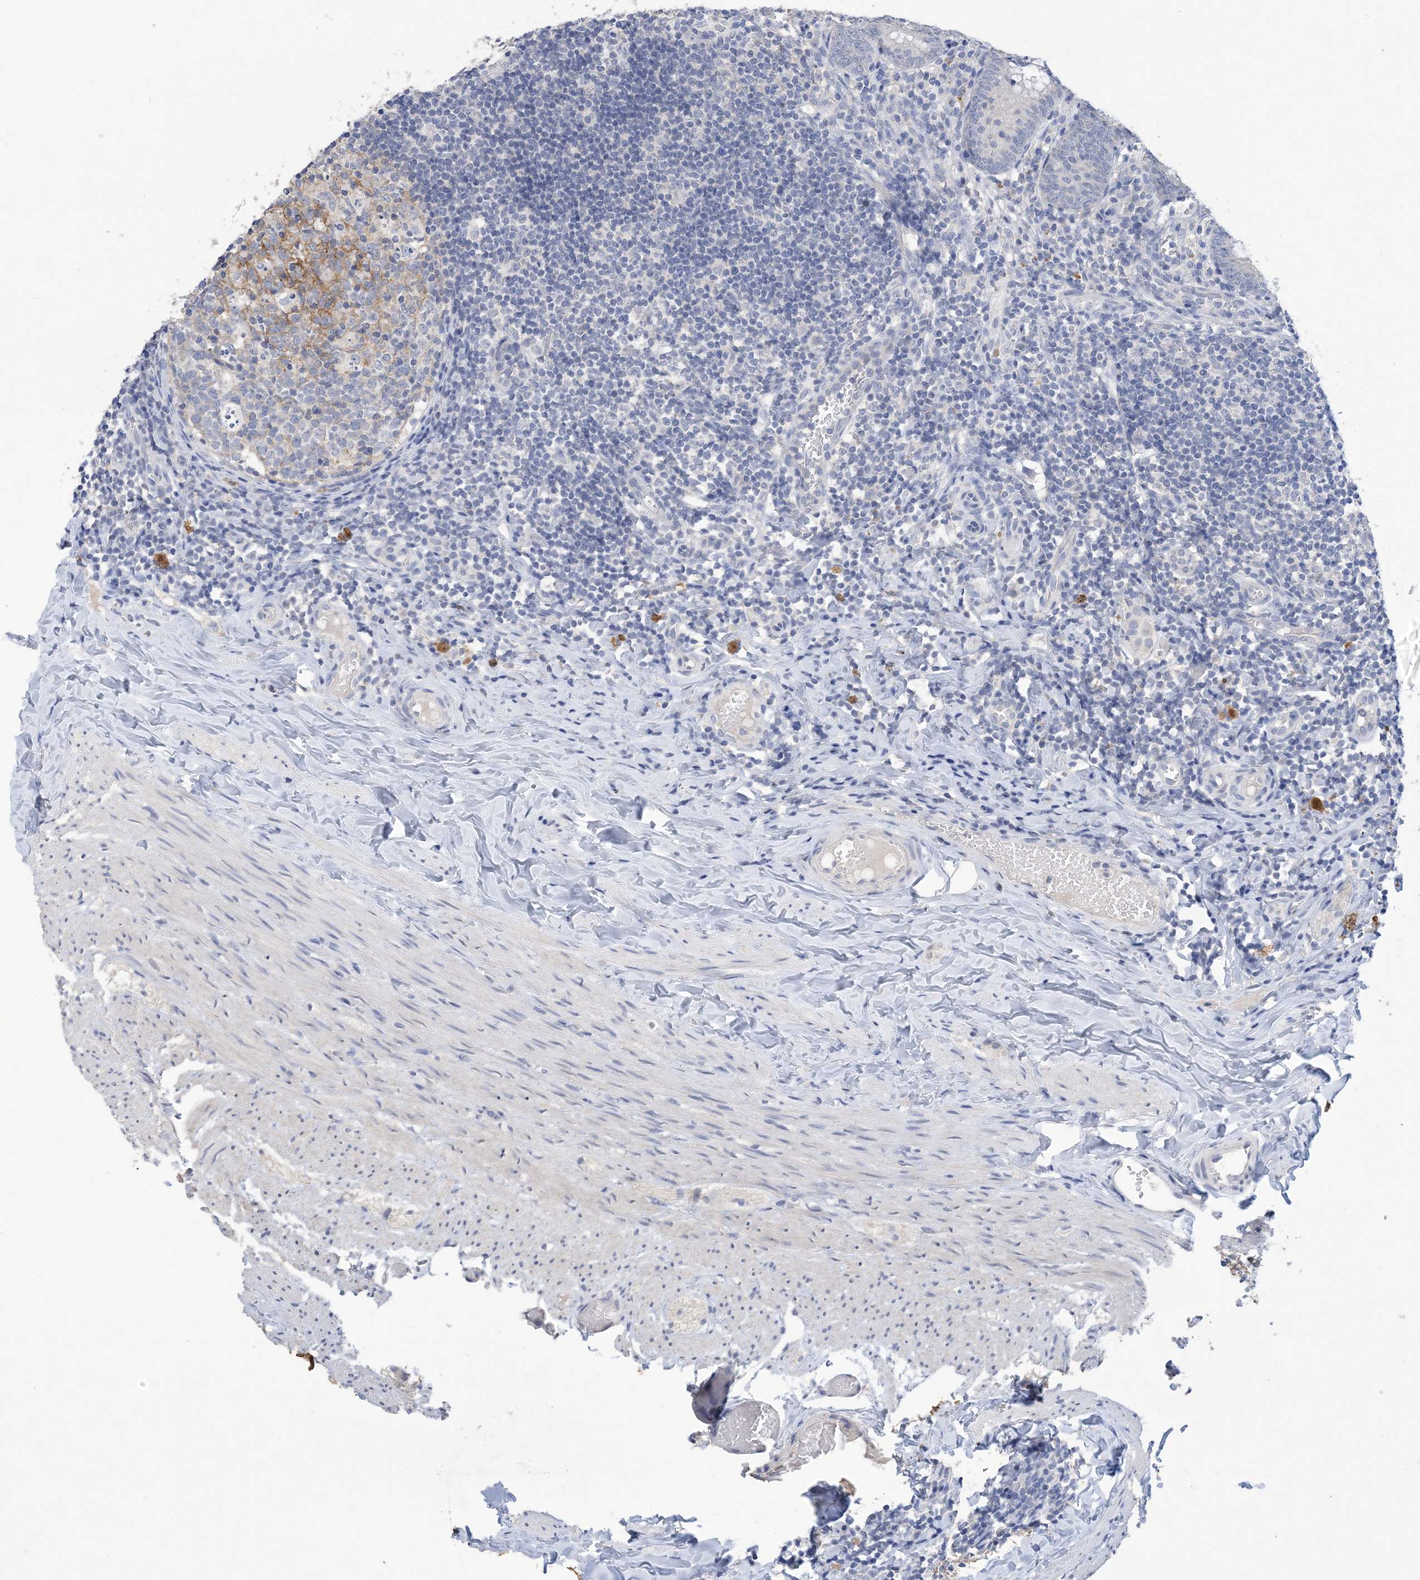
{"staining": {"intensity": "negative", "quantity": "none", "location": "none"}, "tissue": "appendix", "cell_type": "Glandular cells", "image_type": "normal", "snomed": [{"axis": "morphology", "description": "Normal tissue, NOS"}, {"axis": "topography", "description": "Appendix"}], "caption": "The photomicrograph displays no staining of glandular cells in benign appendix. (DAB IHC, high magnification).", "gene": "DSC3", "patient": {"sex": "male", "age": 8}}